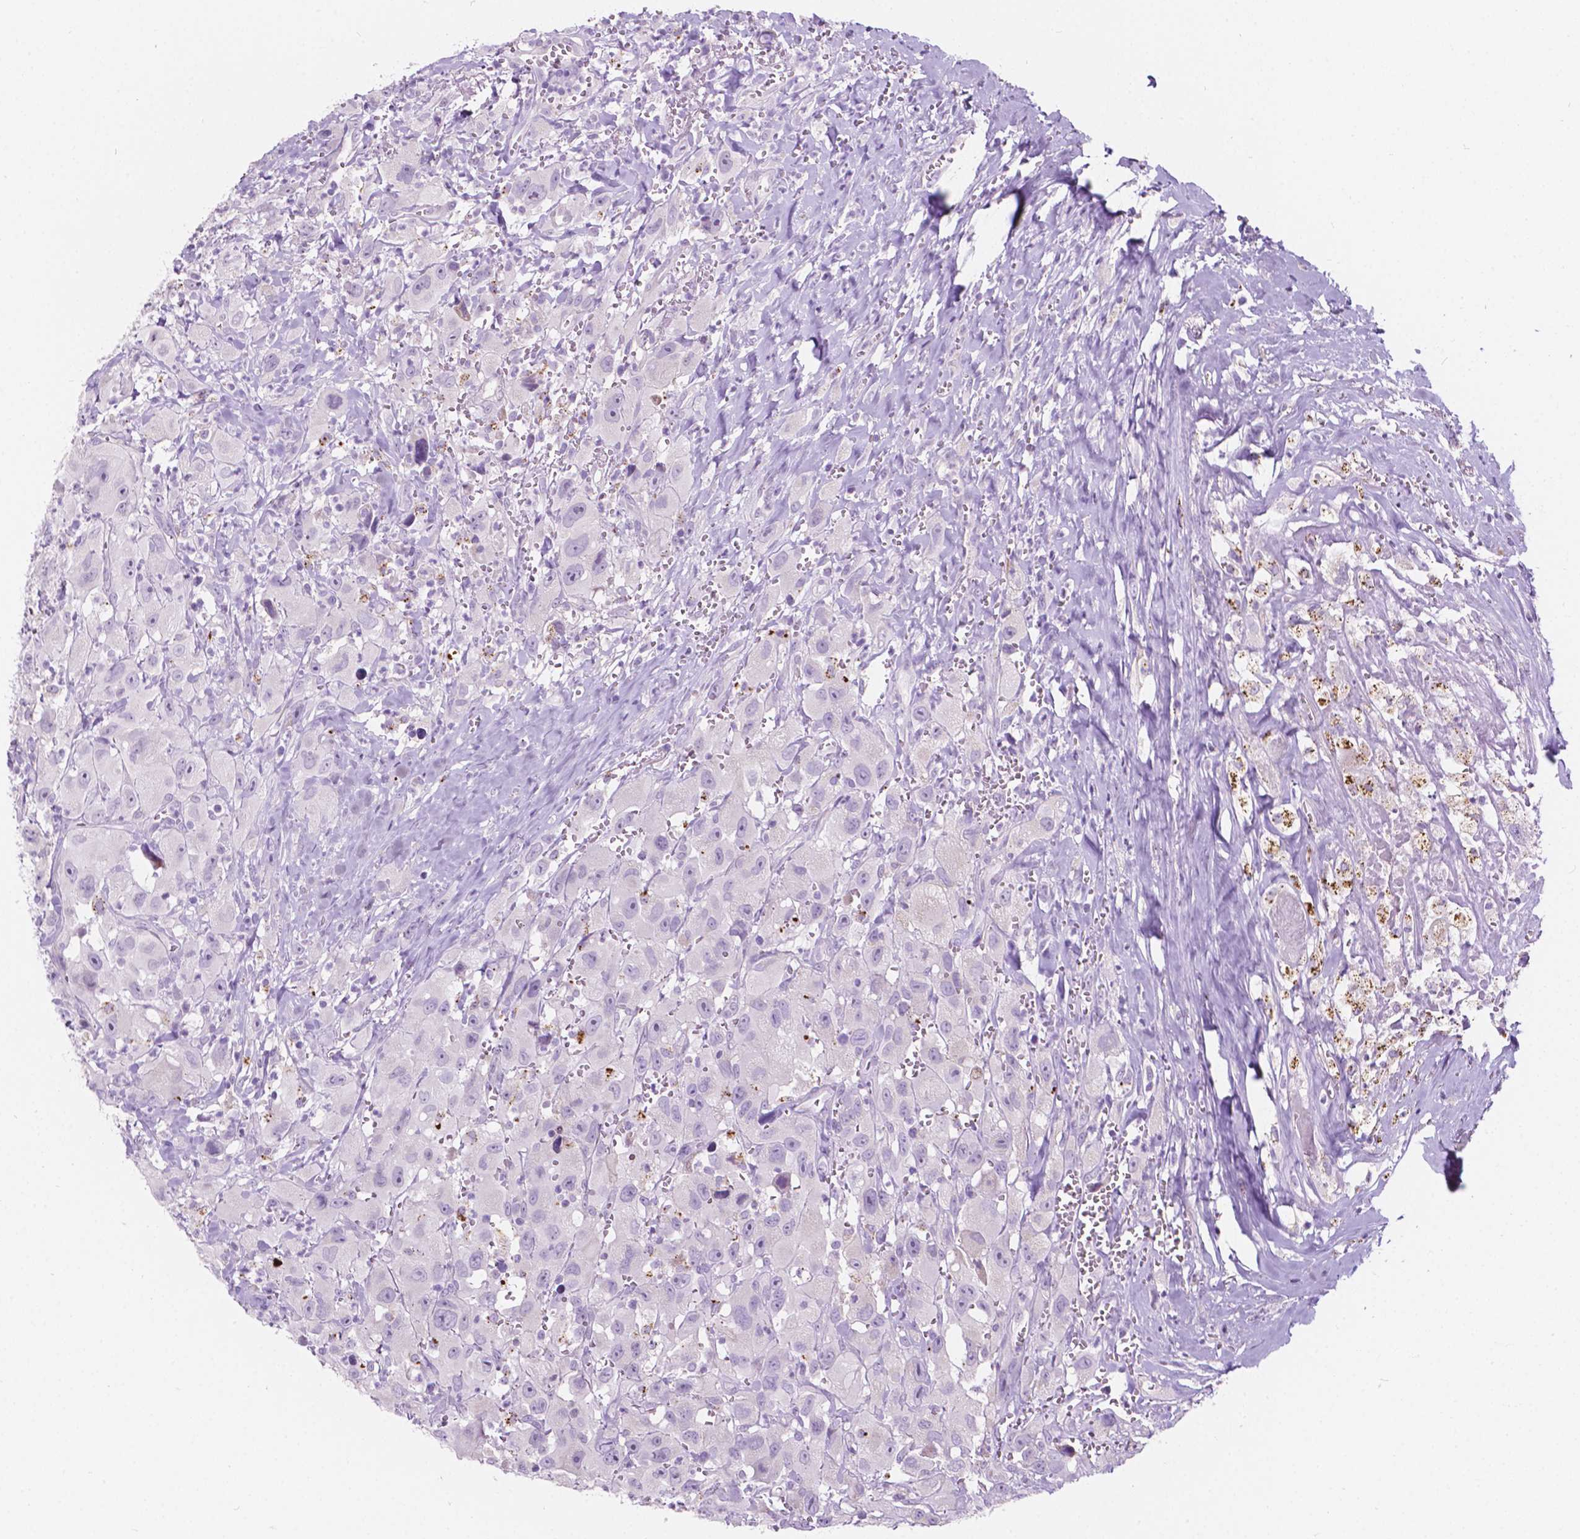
{"staining": {"intensity": "negative", "quantity": "none", "location": "none"}, "tissue": "head and neck cancer", "cell_type": "Tumor cells", "image_type": "cancer", "snomed": [{"axis": "morphology", "description": "Squamous cell carcinoma, NOS"}, {"axis": "morphology", "description": "Squamous cell carcinoma, metastatic, NOS"}, {"axis": "topography", "description": "Oral tissue"}, {"axis": "topography", "description": "Head-Neck"}], "caption": "Immunohistochemistry image of neoplastic tissue: human head and neck cancer (squamous cell carcinoma) stained with DAB (3,3'-diaminobenzidine) demonstrates no significant protein staining in tumor cells. (Brightfield microscopy of DAB IHC at high magnification).", "gene": "NOS1AP", "patient": {"sex": "female", "age": 85}}